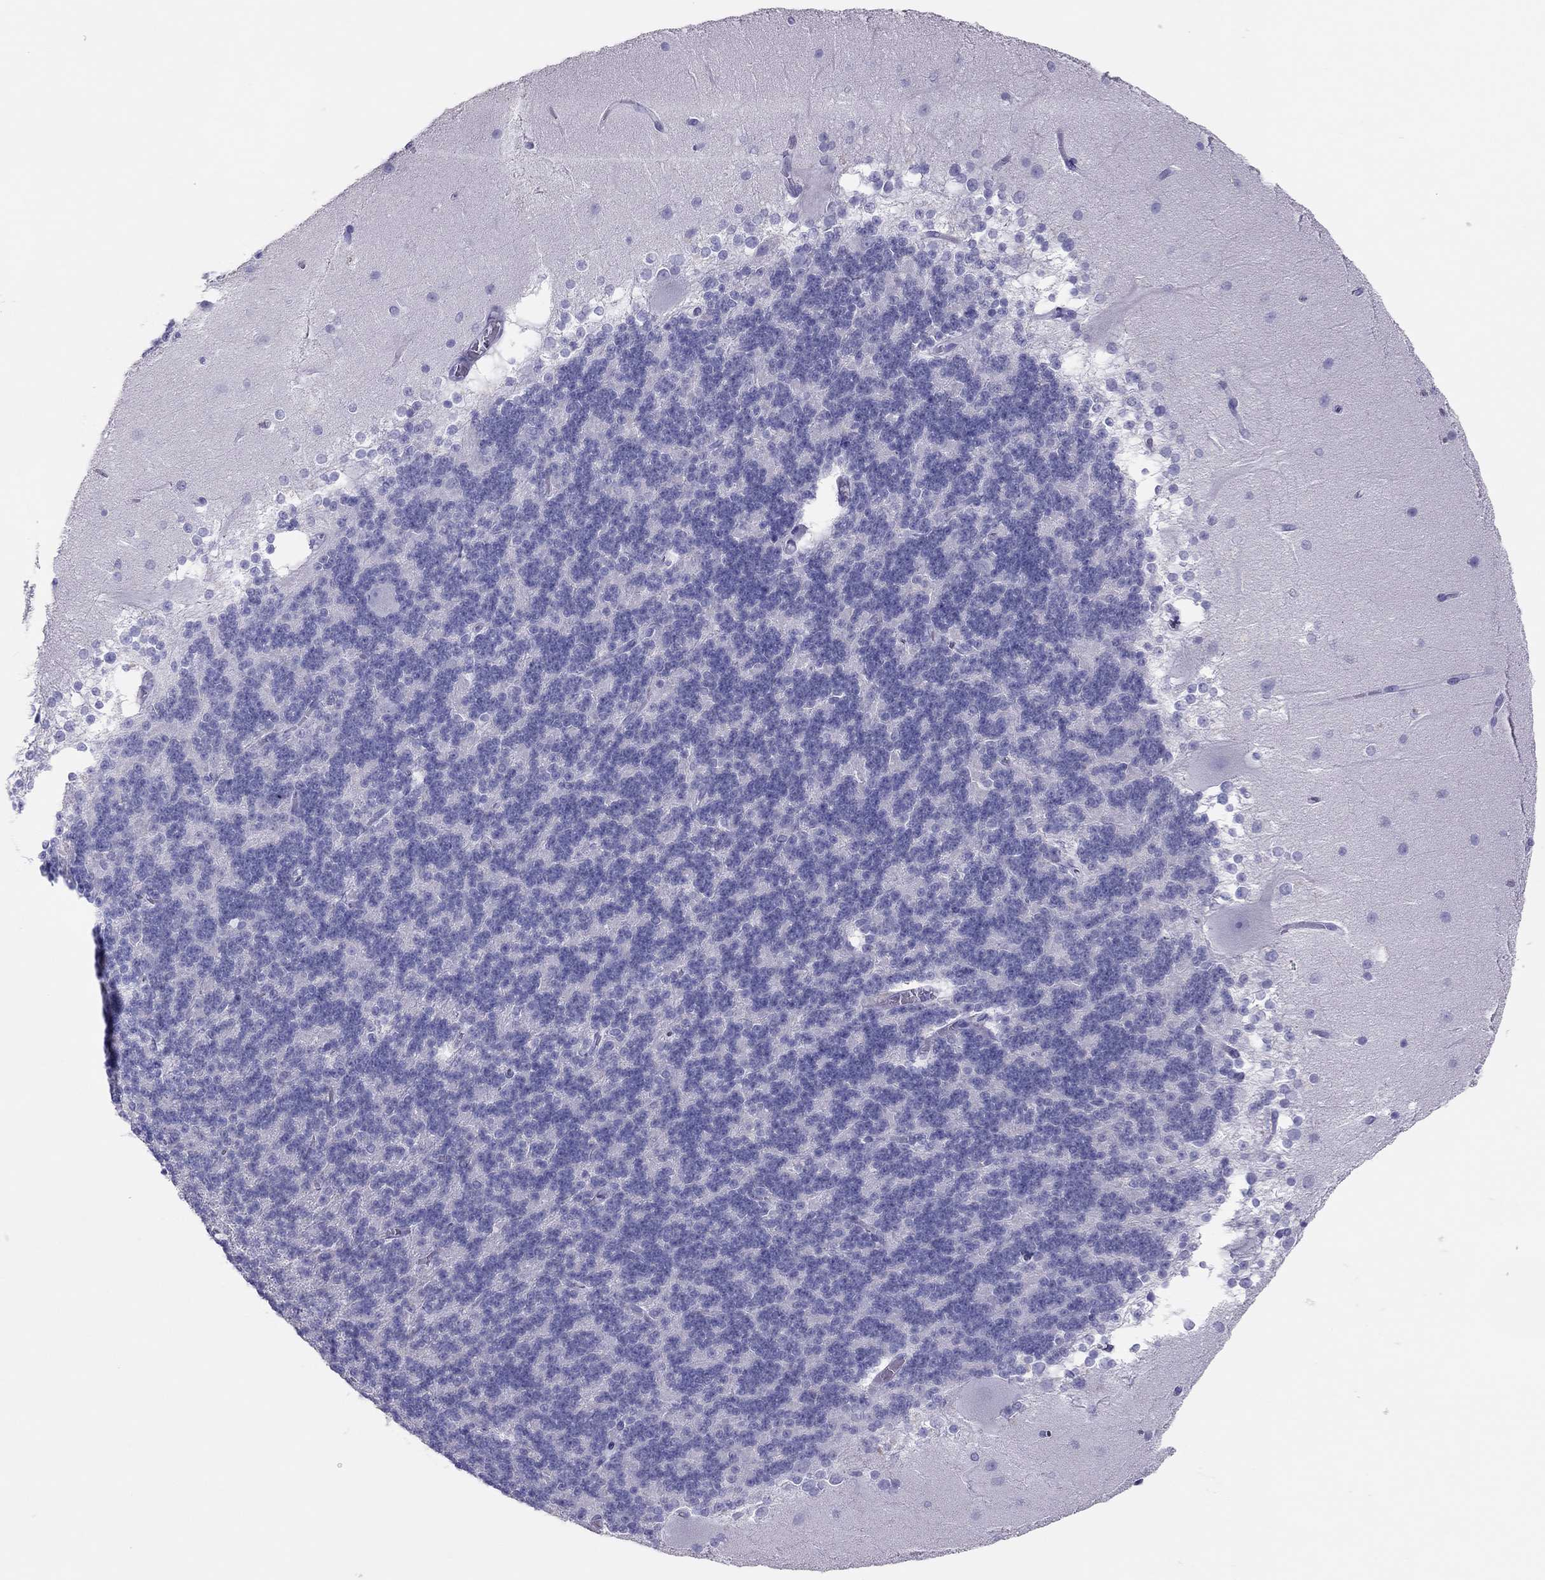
{"staining": {"intensity": "negative", "quantity": "none", "location": "none"}, "tissue": "cerebellum", "cell_type": "Cells in granular layer", "image_type": "normal", "snomed": [{"axis": "morphology", "description": "Normal tissue, NOS"}, {"axis": "topography", "description": "Cerebellum"}], "caption": "Immunohistochemical staining of benign human cerebellum displays no significant staining in cells in granular layer. Nuclei are stained in blue.", "gene": "TSHB", "patient": {"sex": "female", "age": 19}}